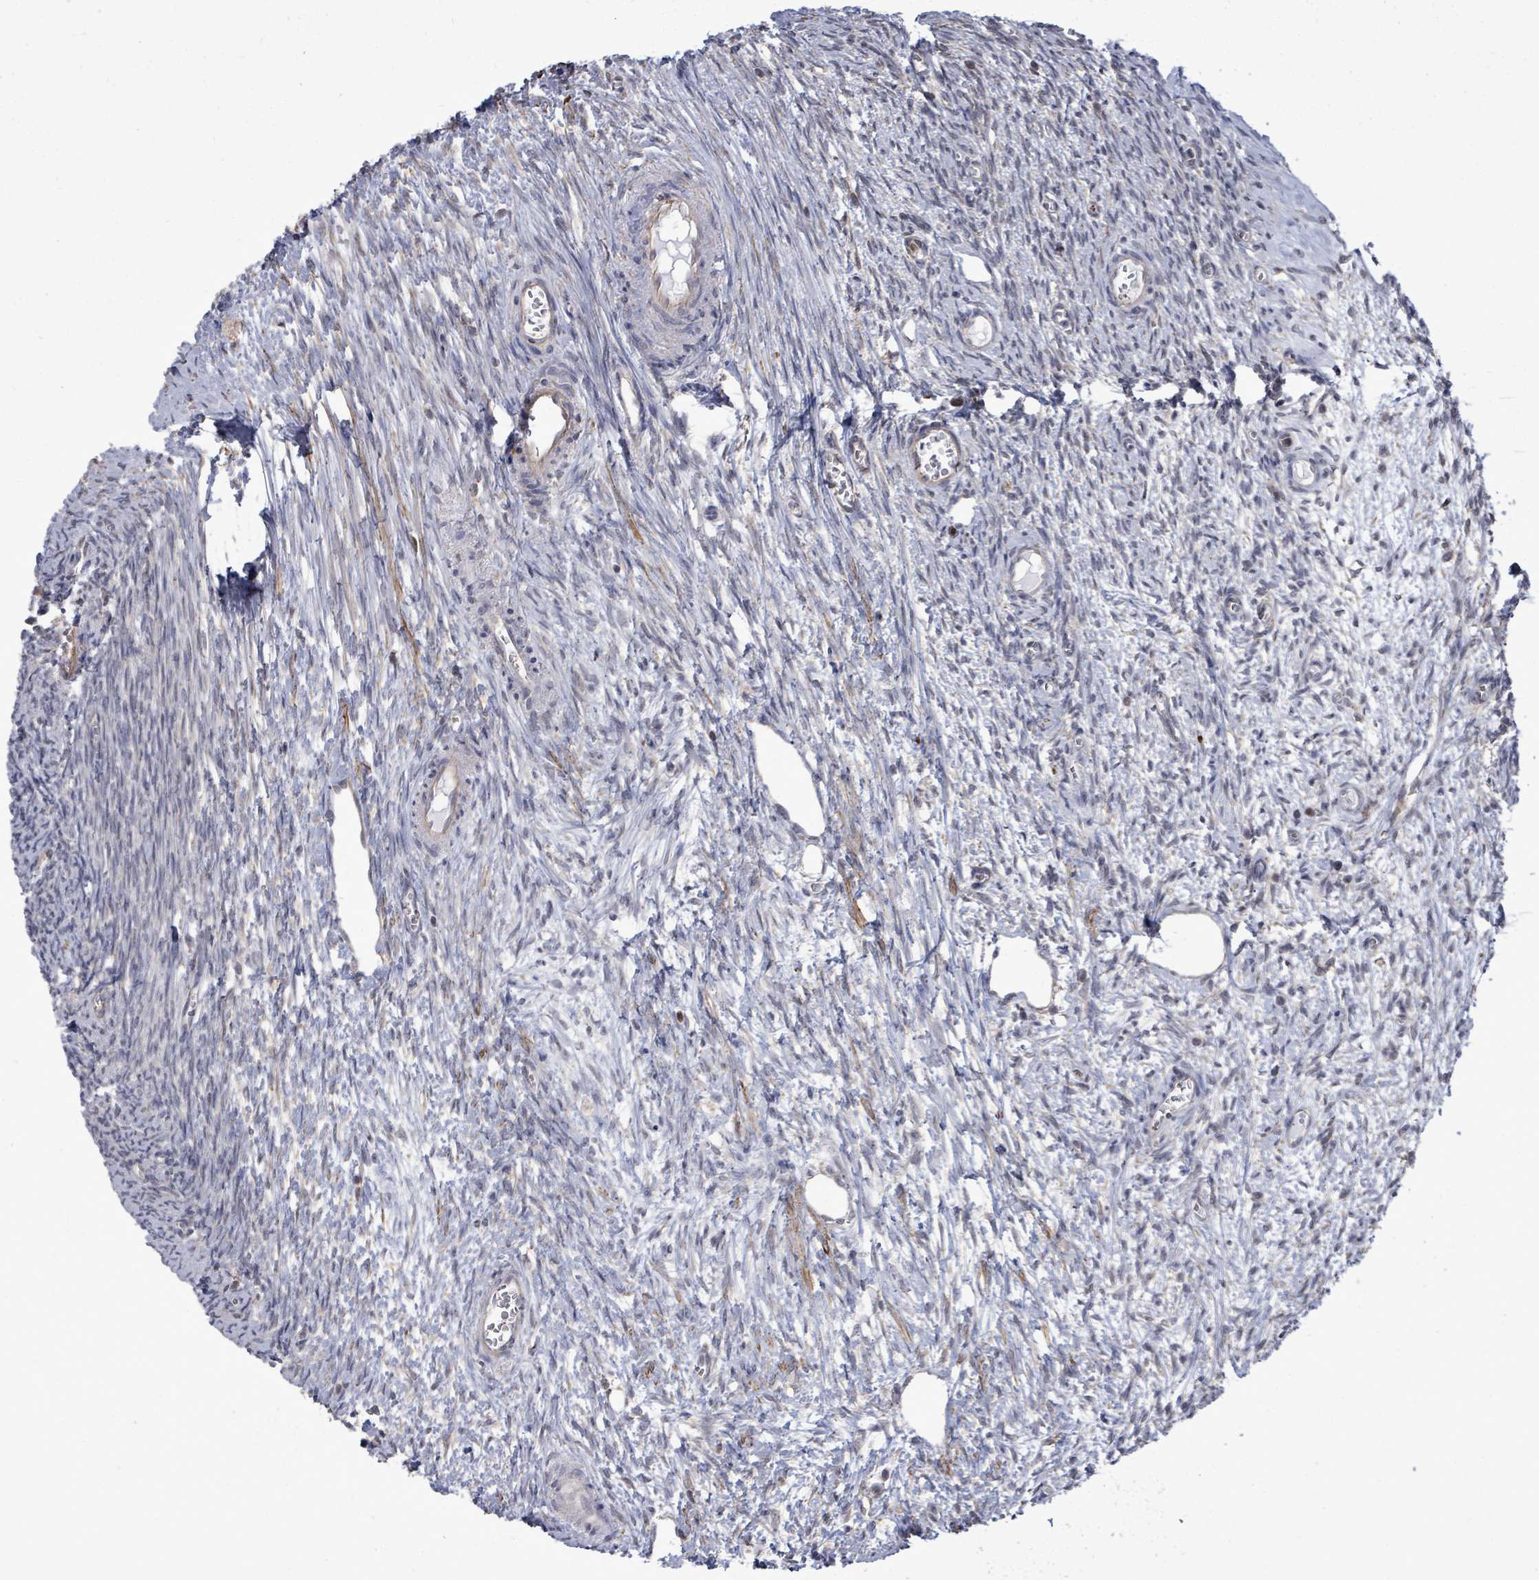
{"staining": {"intensity": "negative", "quantity": "none", "location": "none"}, "tissue": "ovary", "cell_type": "Ovarian stroma cells", "image_type": "normal", "snomed": [{"axis": "morphology", "description": "Normal tissue, NOS"}, {"axis": "topography", "description": "Ovary"}], "caption": "Normal ovary was stained to show a protein in brown. There is no significant positivity in ovarian stroma cells.", "gene": "PAPSS1", "patient": {"sex": "female", "age": 44}}